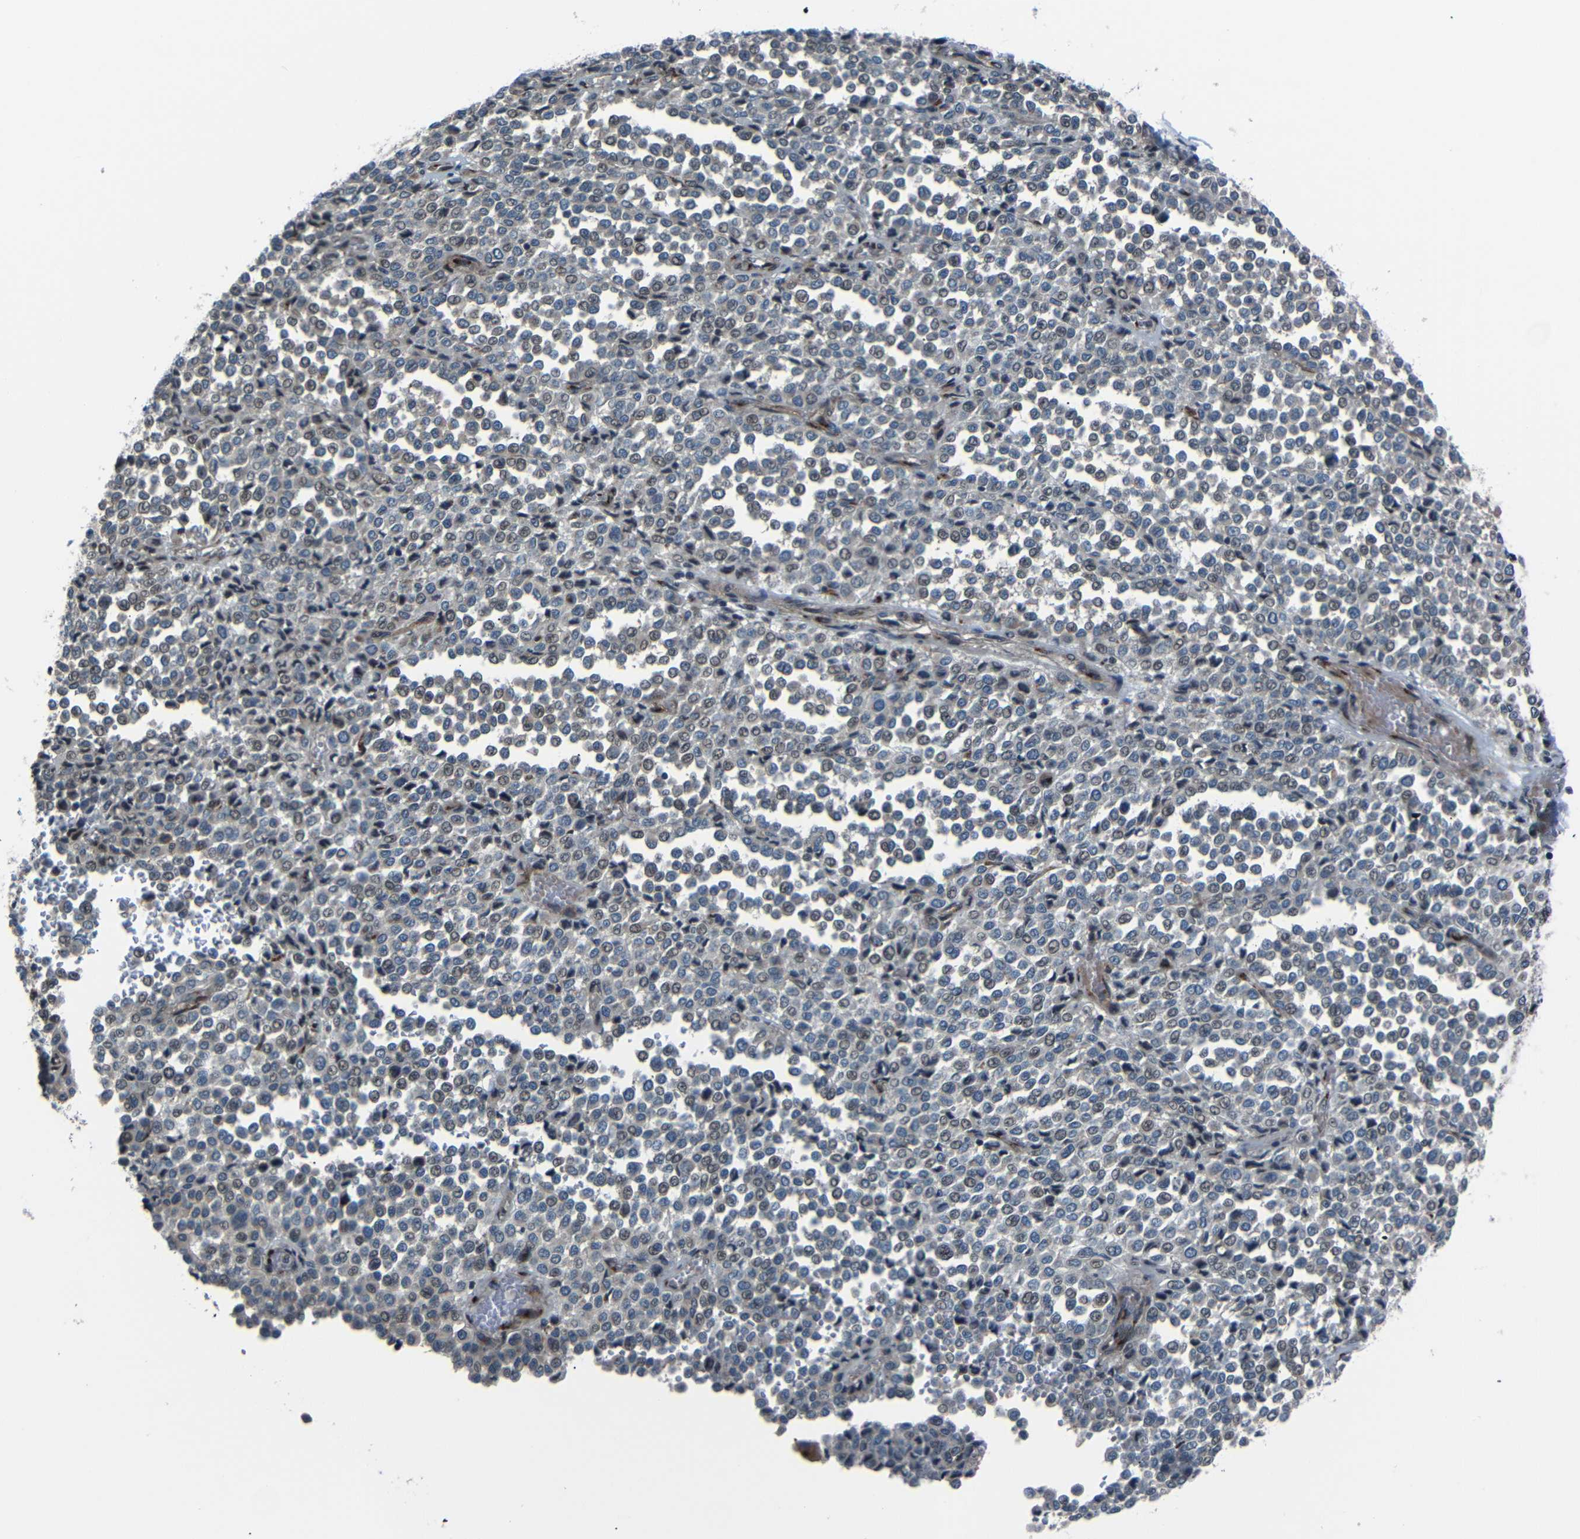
{"staining": {"intensity": "weak", "quantity": "25%-75%", "location": "cytoplasmic/membranous,nuclear"}, "tissue": "melanoma", "cell_type": "Tumor cells", "image_type": "cancer", "snomed": [{"axis": "morphology", "description": "Malignant melanoma, Metastatic site"}, {"axis": "topography", "description": "Pancreas"}], "caption": "Tumor cells show low levels of weak cytoplasmic/membranous and nuclear positivity in about 25%-75% of cells in malignant melanoma (metastatic site).", "gene": "AKAP9", "patient": {"sex": "female", "age": 30}}